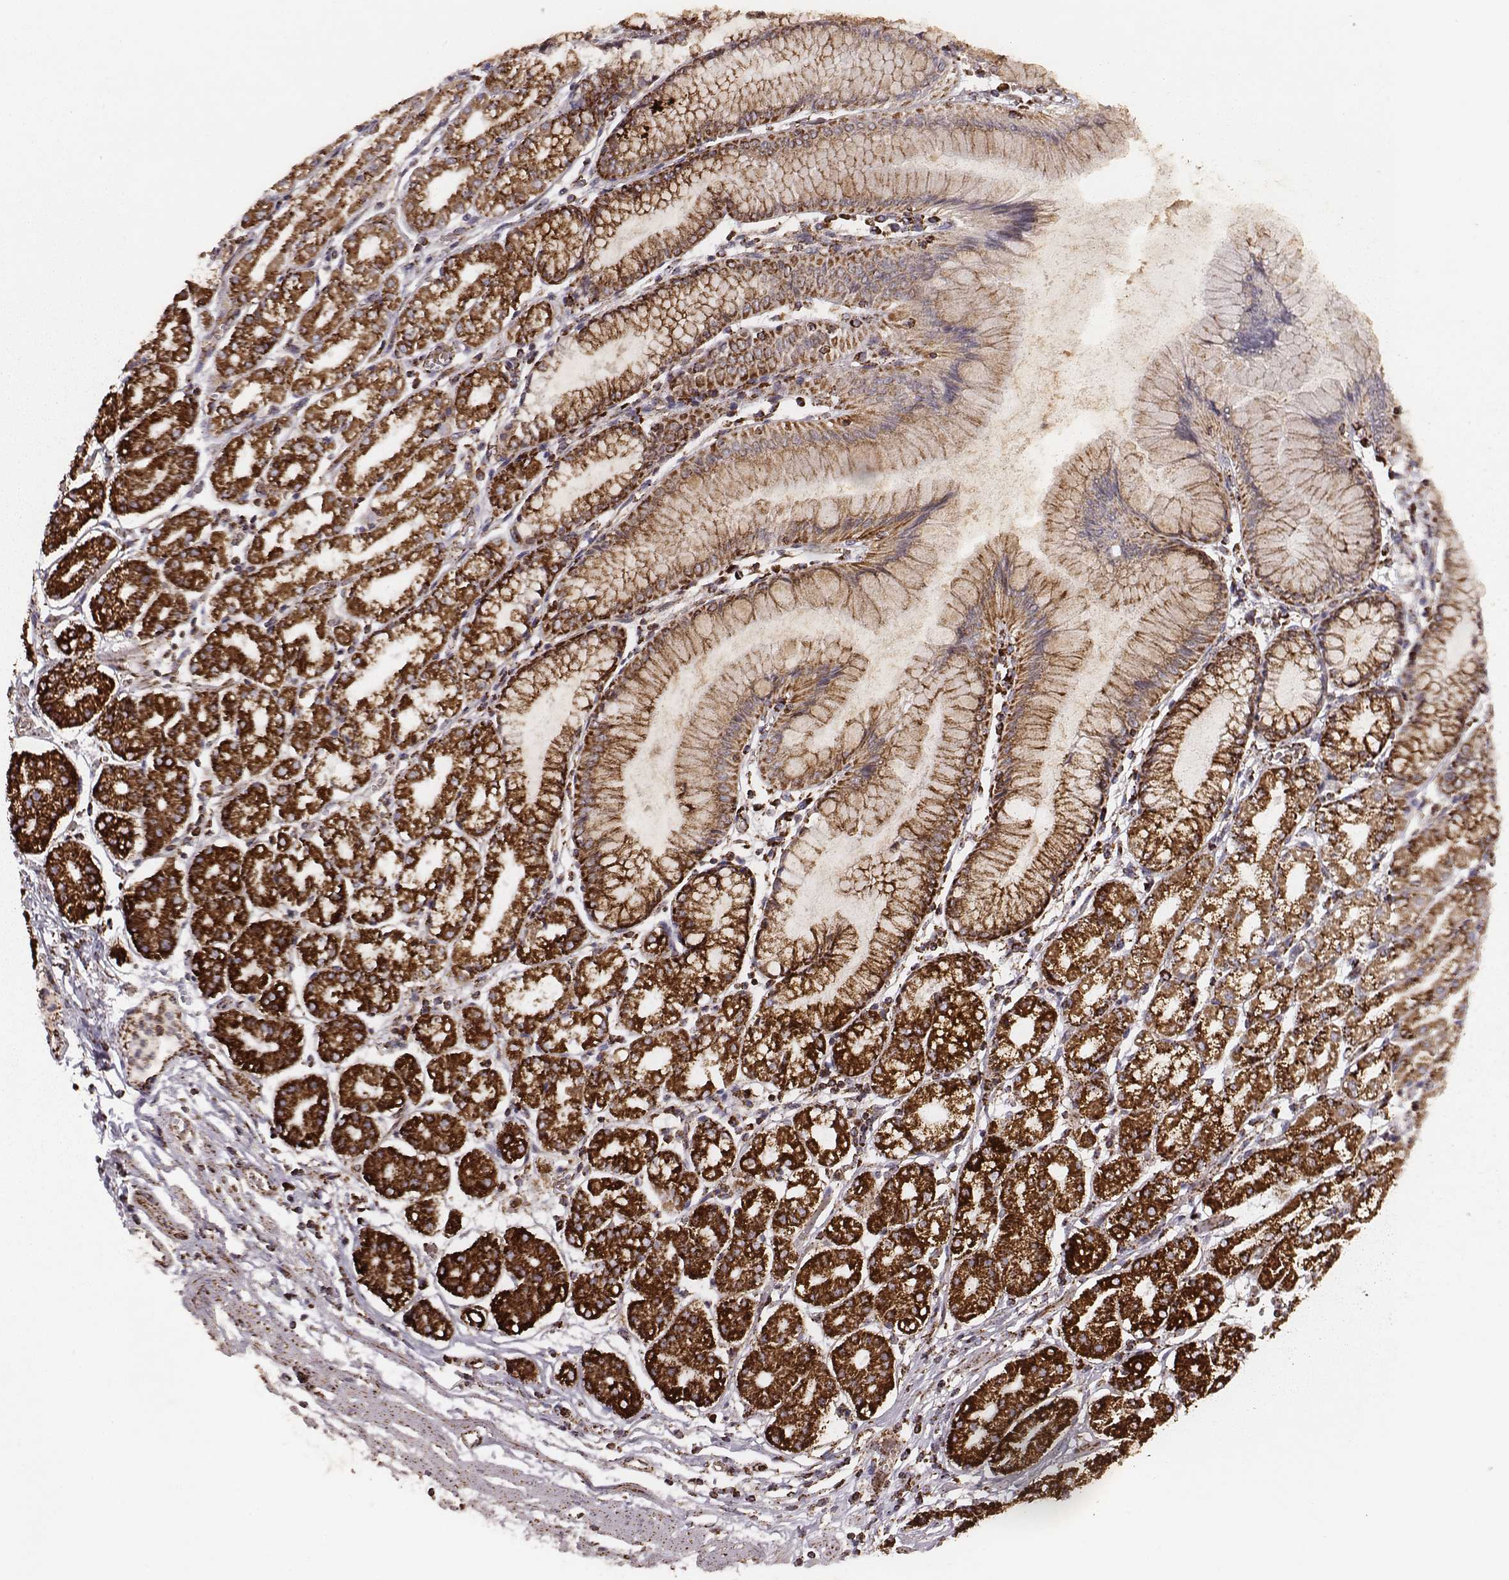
{"staining": {"intensity": "strong", "quantity": ">75%", "location": "cytoplasmic/membranous"}, "tissue": "stomach", "cell_type": "Glandular cells", "image_type": "normal", "snomed": [{"axis": "morphology", "description": "Normal tissue, NOS"}, {"axis": "topography", "description": "Skeletal muscle"}, {"axis": "topography", "description": "Stomach"}], "caption": "High-magnification brightfield microscopy of normal stomach stained with DAB (3,3'-diaminobenzidine) (brown) and counterstained with hematoxylin (blue). glandular cells exhibit strong cytoplasmic/membranous positivity is identified in approximately>75% of cells.", "gene": "TUFM", "patient": {"sex": "female", "age": 57}}